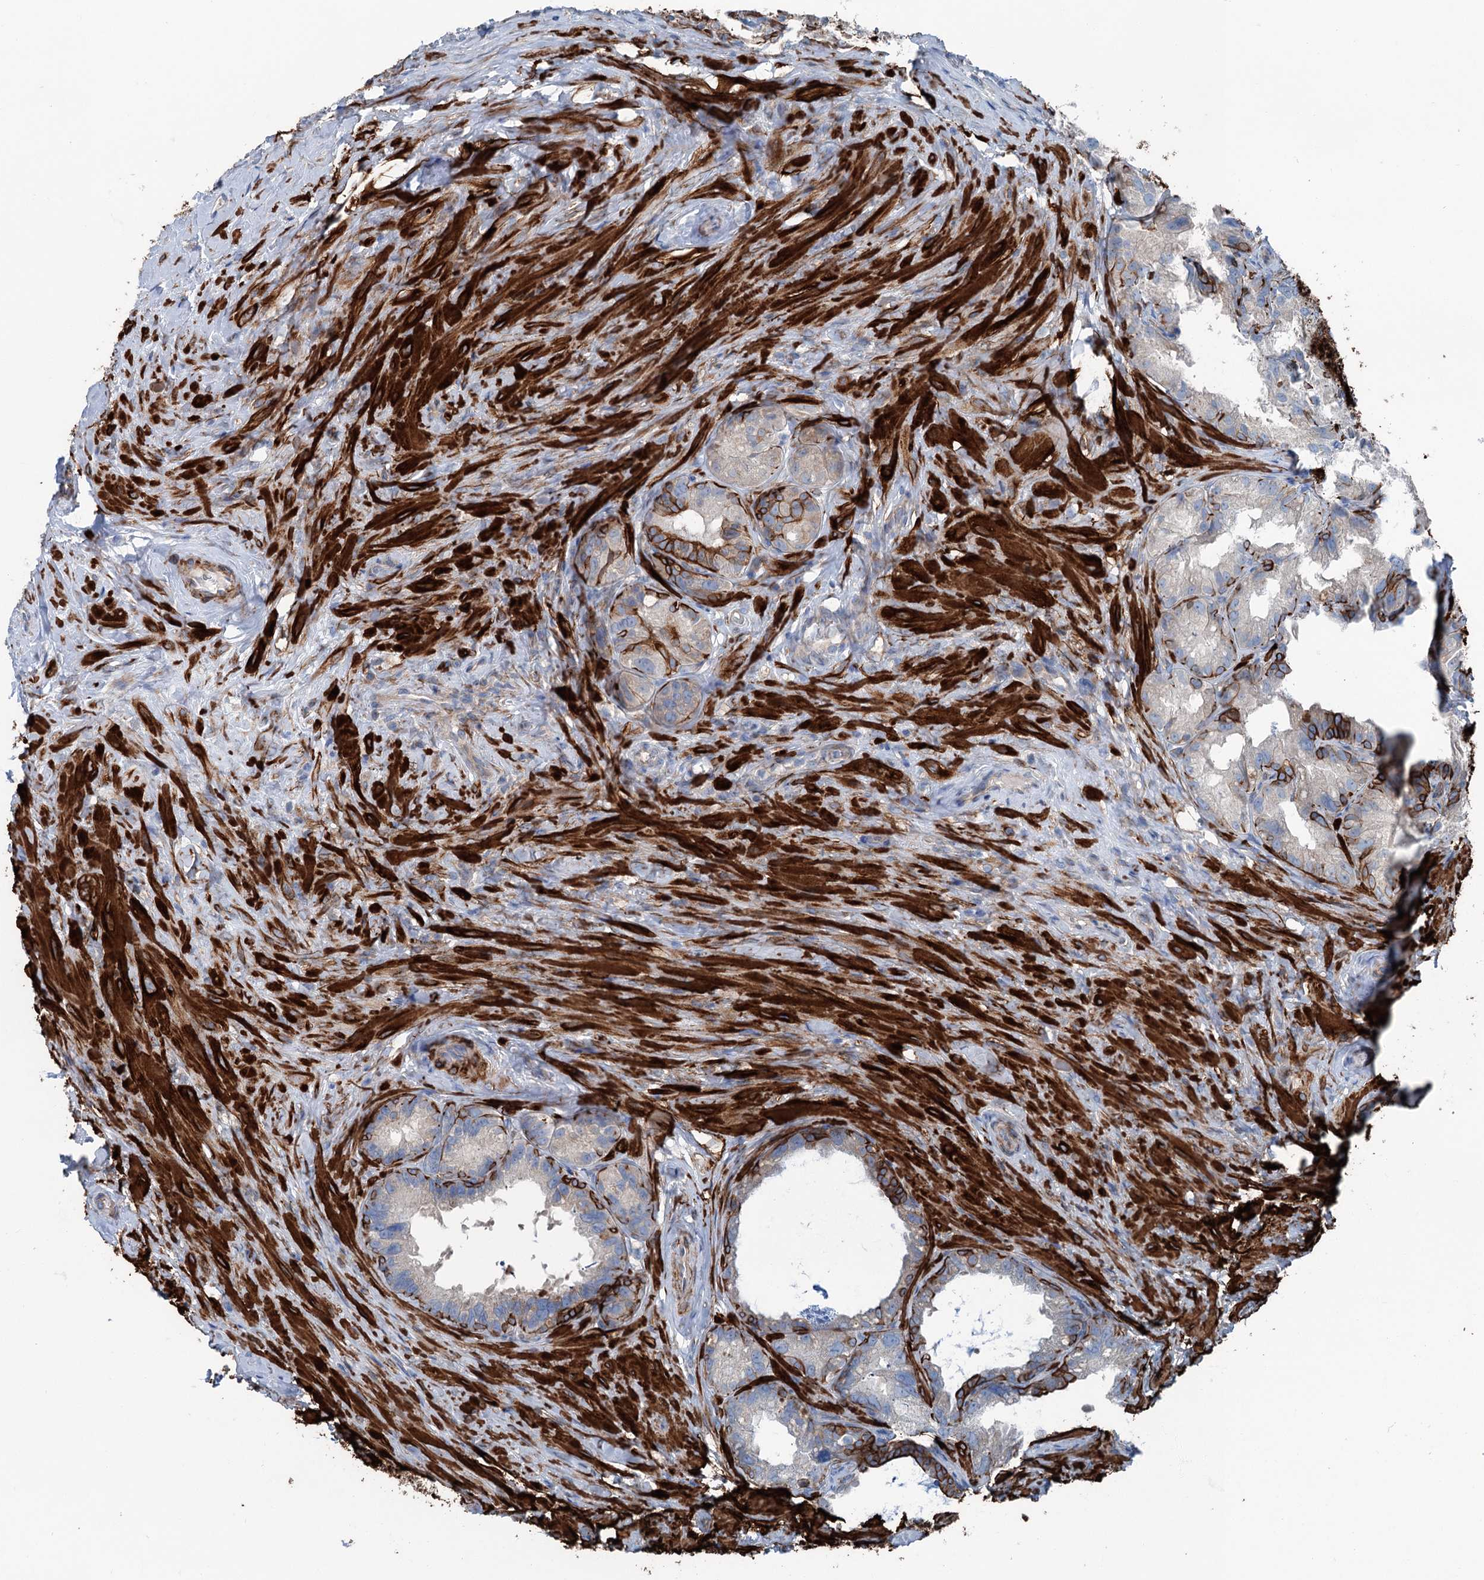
{"staining": {"intensity": "strong", "quantity": "<25%", "location": "cytoplasmic/membranous"}, "tissue": "seminal vesicle", "cell_type": "Glandular cells", "image_type": "normal", "snomed": [{"axis": "morphology", "description": "Normal tissue, NOS"}, {"axis": "topography", "description": "Seminal veicle"}], "caption": "Benign seminal vesicle exhibits strong cytoplasmic/membranous expression in approximately <25% of glandular cells, visualized by immunohistochemistry. (brown staining indicates protein expression, while blue staining denotes nuclei).", "gene": "CALCOCO1", "patient": {"sex": "male", "age": 60}}